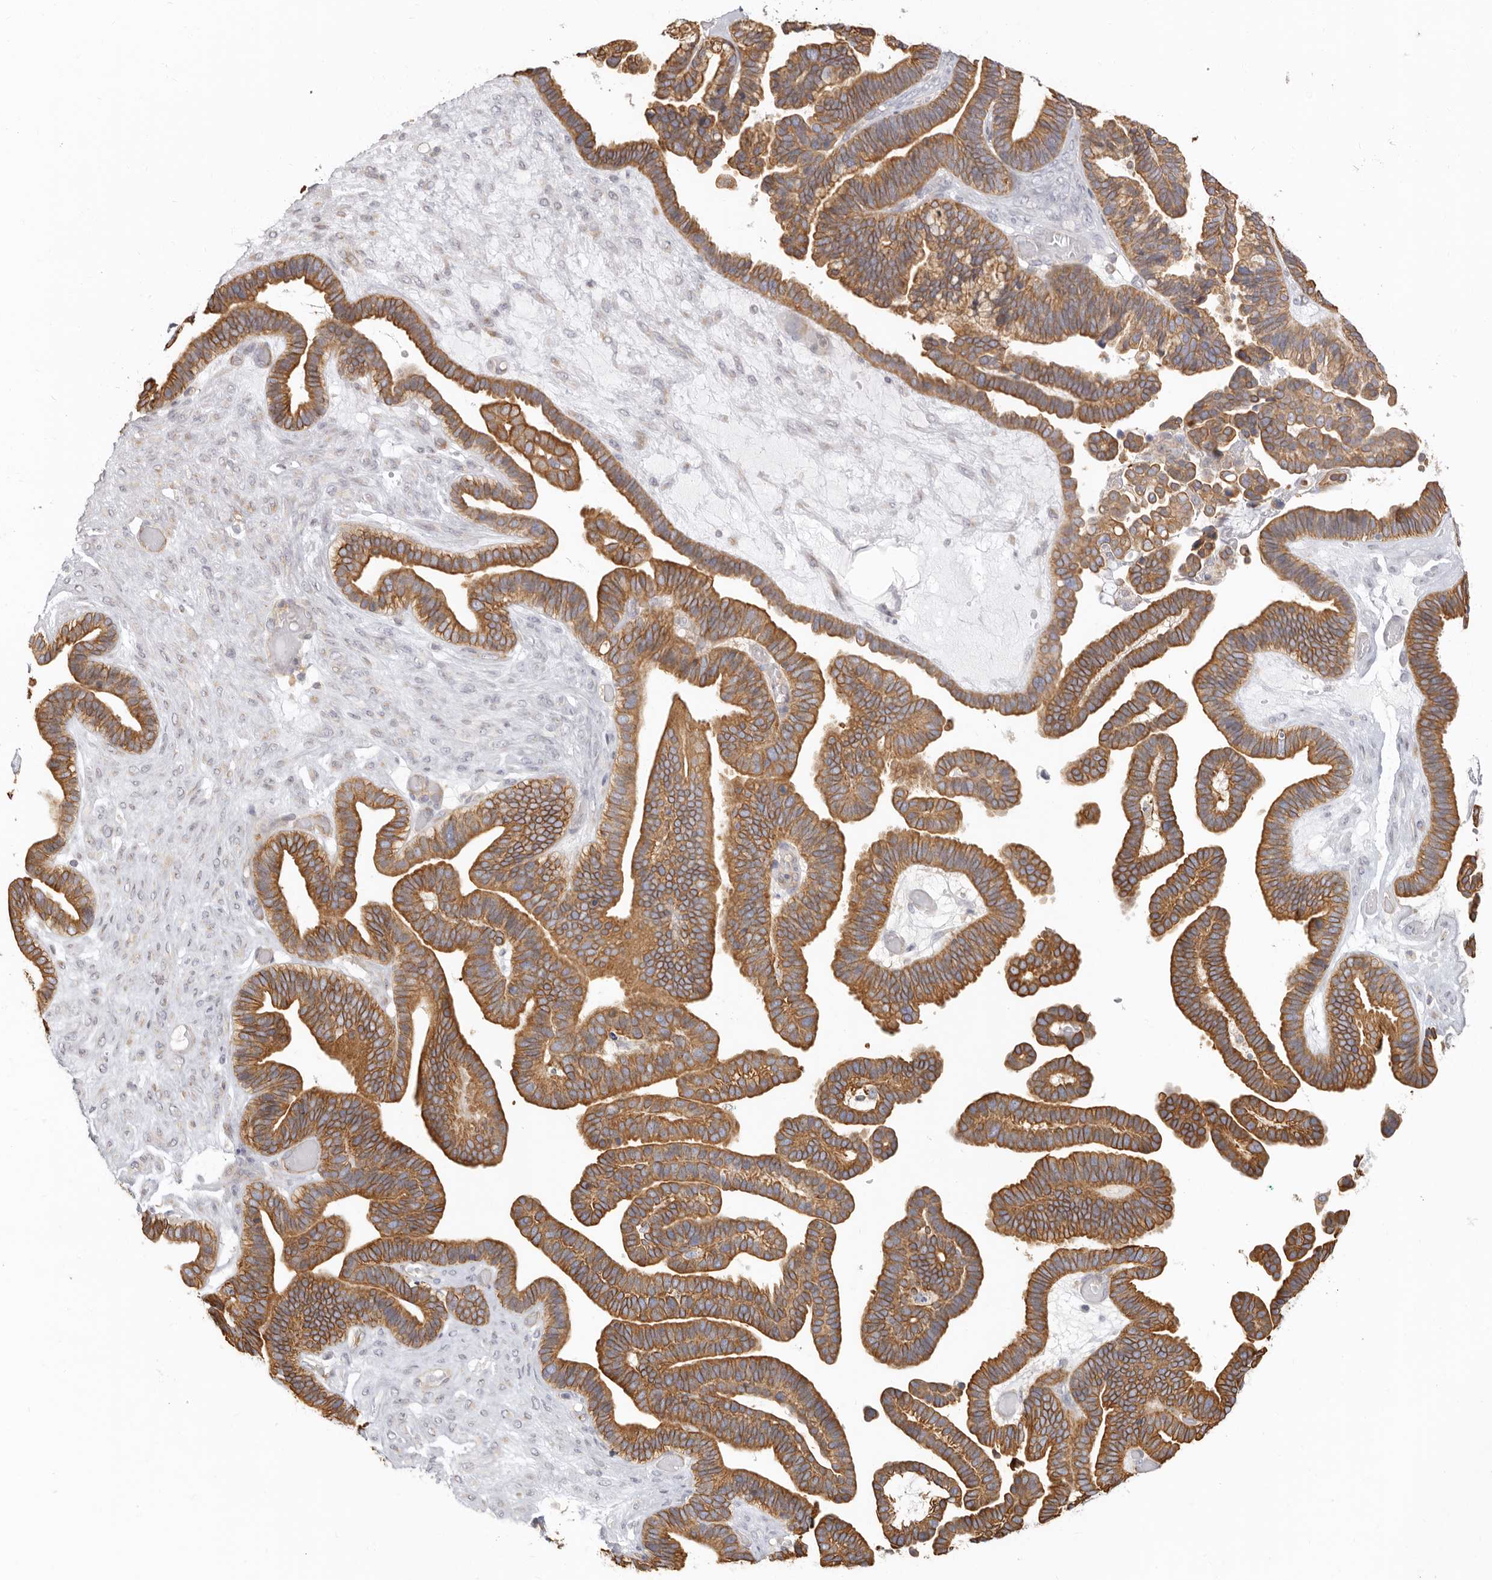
{"staining": {"intensity": "moderate", "quantity": ">75%", "location": "cytoplasmic/membranous"}, "tissue": "ovarian cancer", "cell_type": "Tumor cells", "image_type": "cancer", "snomed": [{"axis": "morphology", "description": "Cystadenocarcinoma, serous, NOS"}, {"axis": "topography", "description": "Ovary"}], "caption": "Tumor cells reveal moderate cytoplasmic/membranous staining in approximately >75% of cells in ovarian cancer.", "gene": "NIBAN1", "patient": {"sex": "female", "age": 56}}